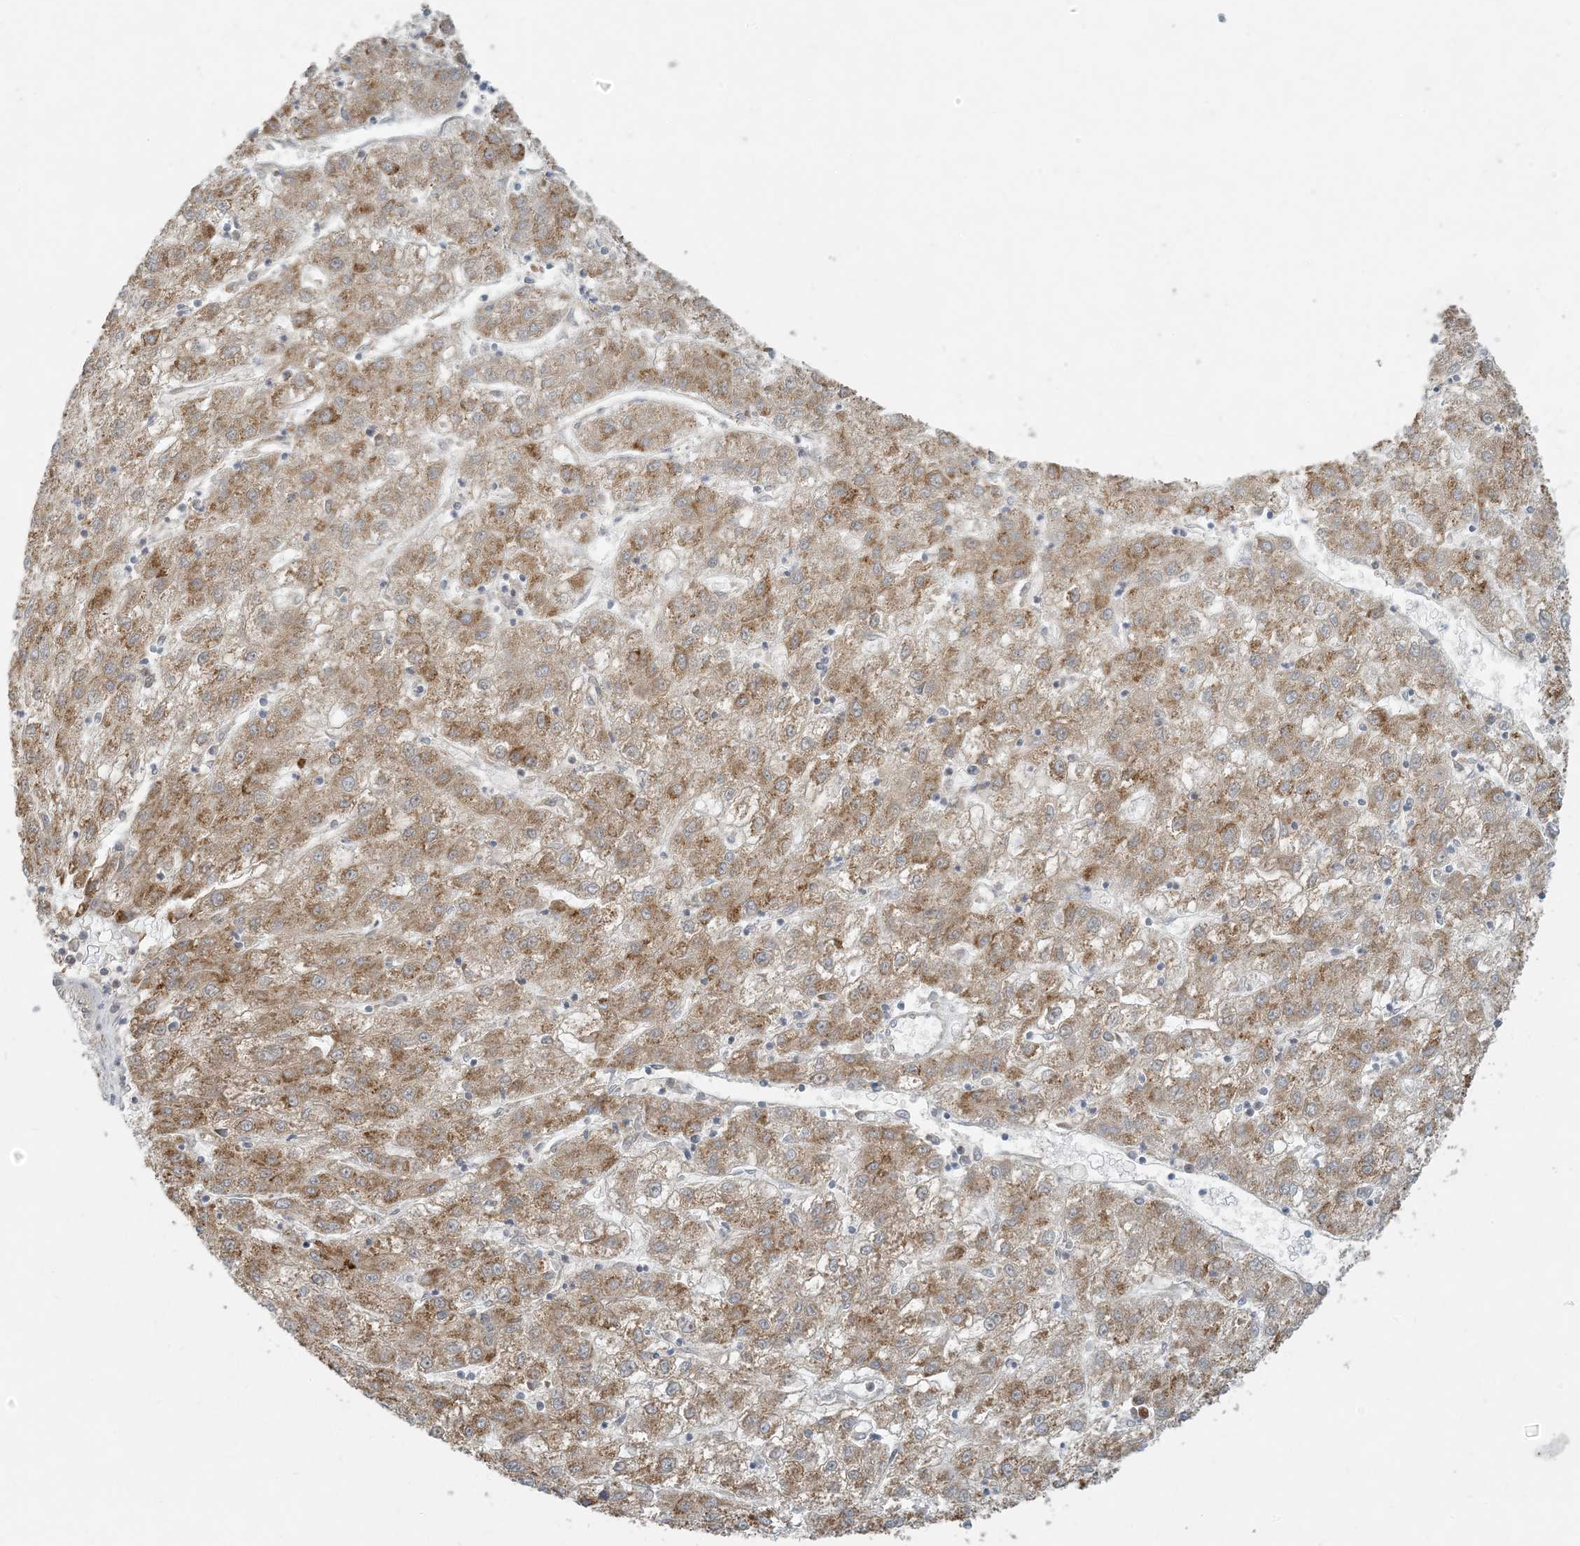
{"staining": {"intensity": "moderate", "quantity": ">75%", "location": "cytoplasmic/membranous"}, "tissue": "liver cancer", "cell_type": "Tumor cells", "image_type": "cancer", "snomed": [{"axis": "morphology", "description": "Carcinoma, Hepatocellular, NOS"}, {"axis": "topography", "description": "Liver"}], "caption": "An immunohistochemistry (IHC) micrograph of neoplastic tissue is shown. Protein staining in brown labels moderate cytoplasmic/membranous positivity in liver cancer within tumor cells.", "gene": "HACL1", "patient": {"sex": "male", "age": 72}}